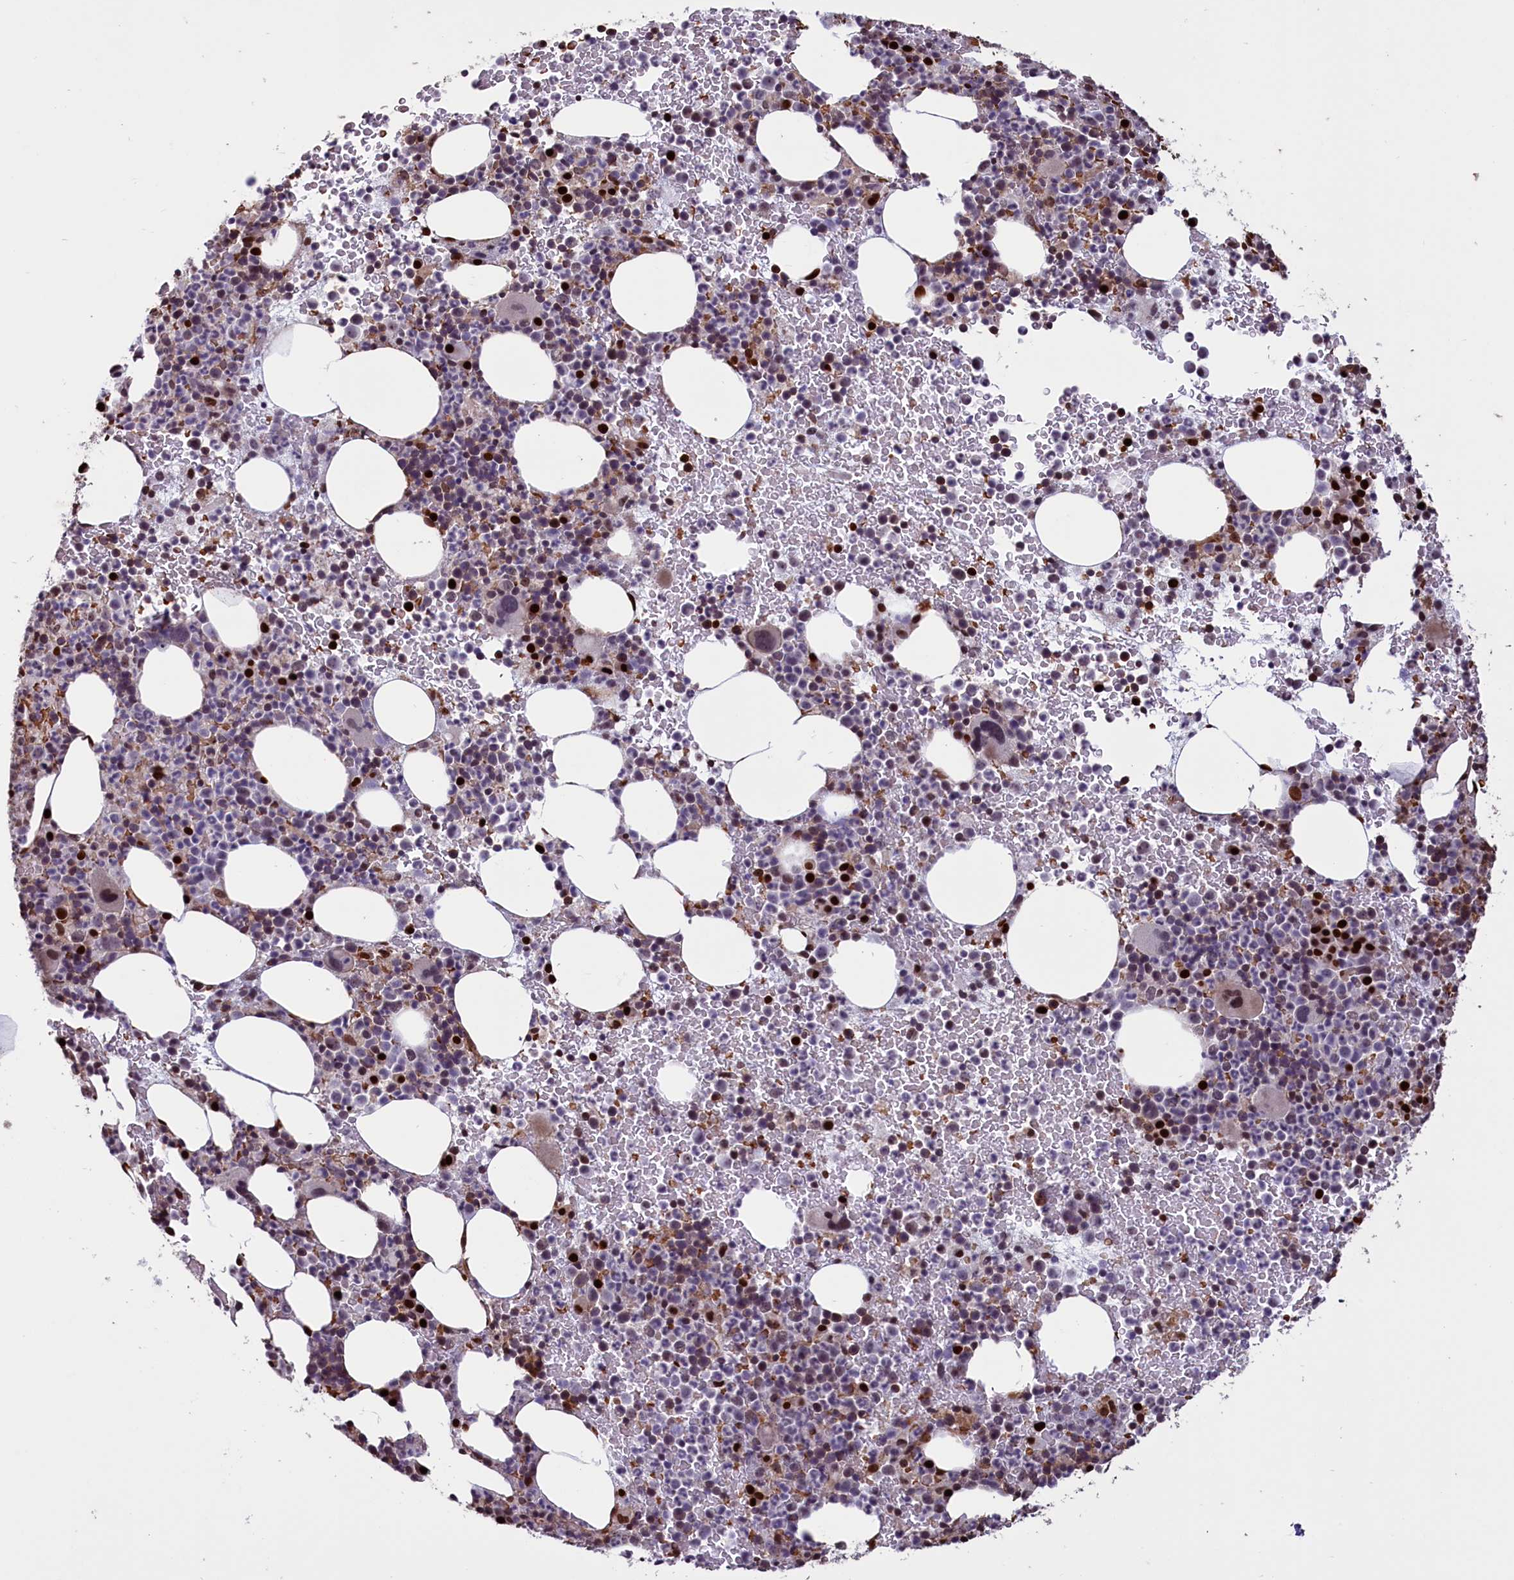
{"staining": {"intensity": "strong", "quantity": "<25%", "location": "nuclear"}, "tissue": "bone marrow", "cell_type": "Hematopoietic cells", "image_type": "normal", "snomed": [{"axis": "morphology", "description": "Normal tissue, NOS"}, {"axis": "topography", "description": "Bone marrow"}], "caption": "Immunohistochemical staining of unremarkable human bone marrow displays medium levels of strong nuclear positivity in about <25% of hematopoietic cells. Immunohistochemistry stains the protein in brown and the nuclei are stained blue.", "gene": "SHFL", "patient": {"sex": "female", "age": 82}}